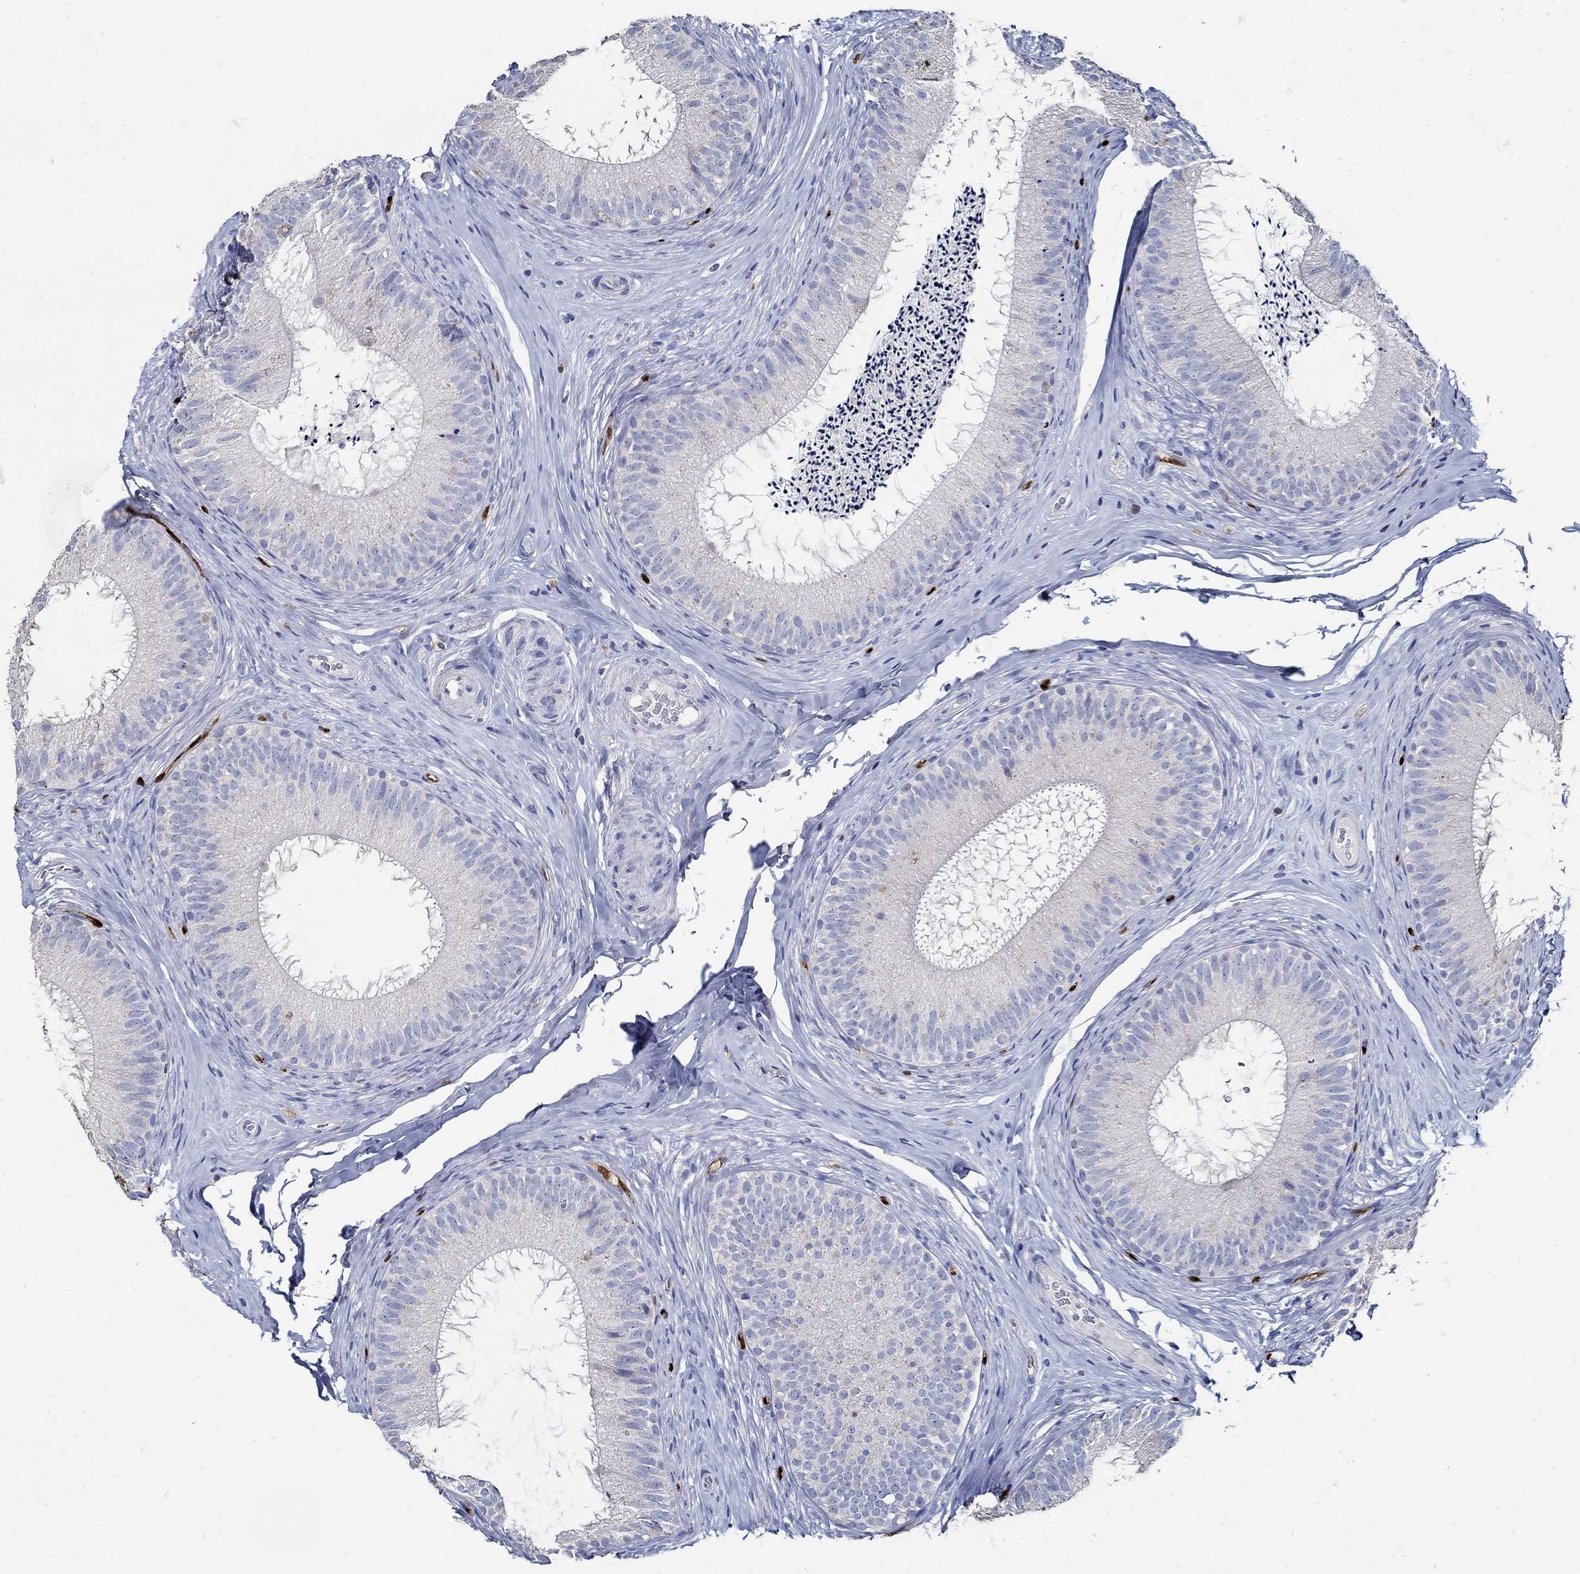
{"staining": {"intensity": "negative", "quantity": "none", "location": "none"}, "tissue": "epididymis", "cell_type": "Glandular cells", "image_type": "normal", "snomed": [{"axis": "morphology", "description": "Normal tissue, NOS"}, {"axis": "morphology", "description": "Carcinoma, Embryonal, NOS"}, {"axis": "topography", "description": "Testis"}, {"axis": "topography", "description": "Epididymis"}], "caption": "The immunohistochemistry (IHC) histopathology image has no significant positivity in glandular cells of epididymis.", "gene": "PRX", "patient": {"sex": "male", "age": 24}}